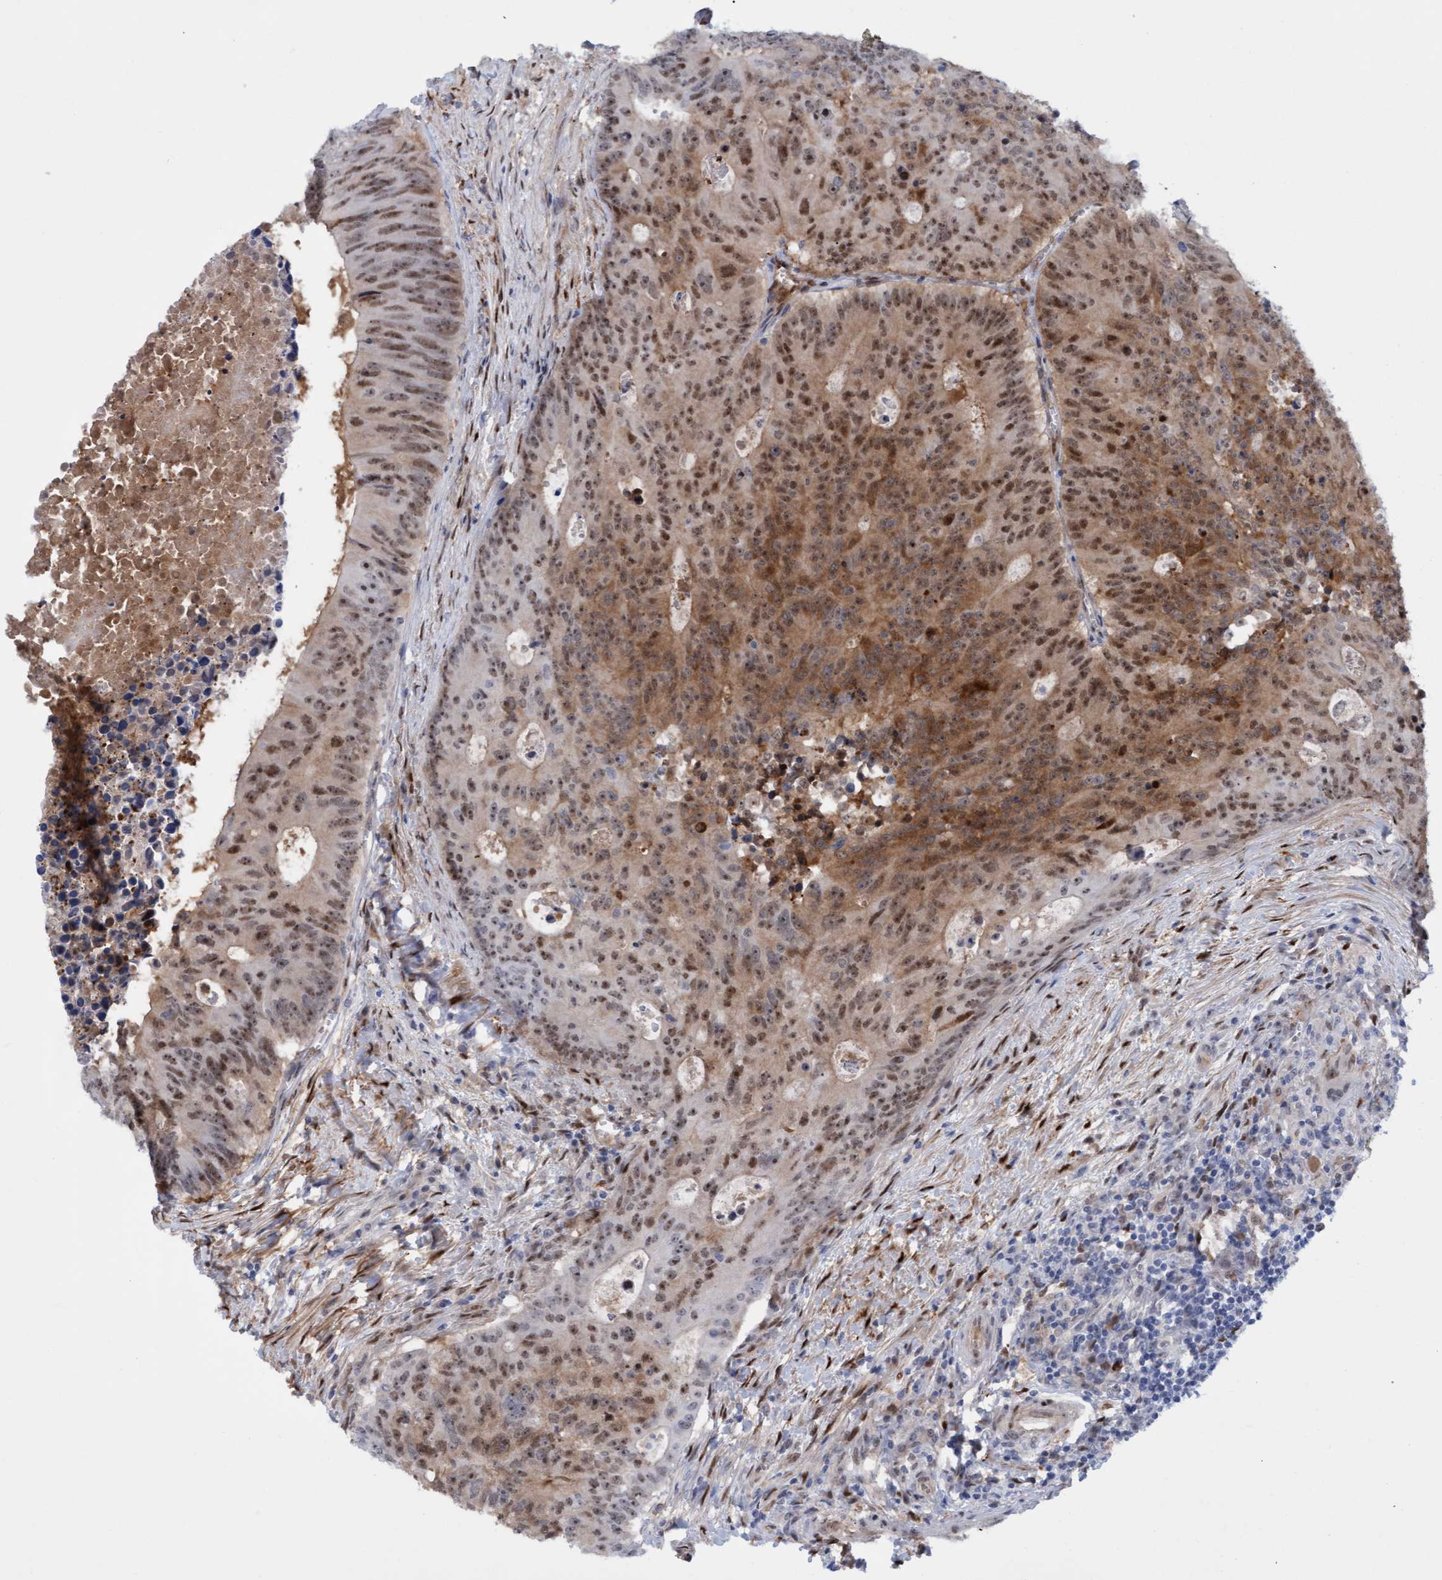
{"staining": {"intensity": "moderate", "quantity": ">75%", "location": "cytoplasmic/membranous,nuclear"}, "tissue": "colorectal cancer", "cell_type": "Tumor cells", "image_type": "cancer", "snomed": [{"axis": "morphology", "description": "Adenocarcinoma, NOS"}, {"axis": "topography", "description": "Colon"}], "caption": "IHC histopathology image of neoplastic tissue: human colorectal cancer (adenocarcinoma) stained using immunohistochemistry demonstrates medium levels of moderate protein expression localized specifically in the cytoplasmic/membranous and nuclear of tumor cells, appearing as a cytoplasmic/membranous and nuclear brown color.", "gene": "PINX1", "patient": {"sex": "male", "age": 87}}